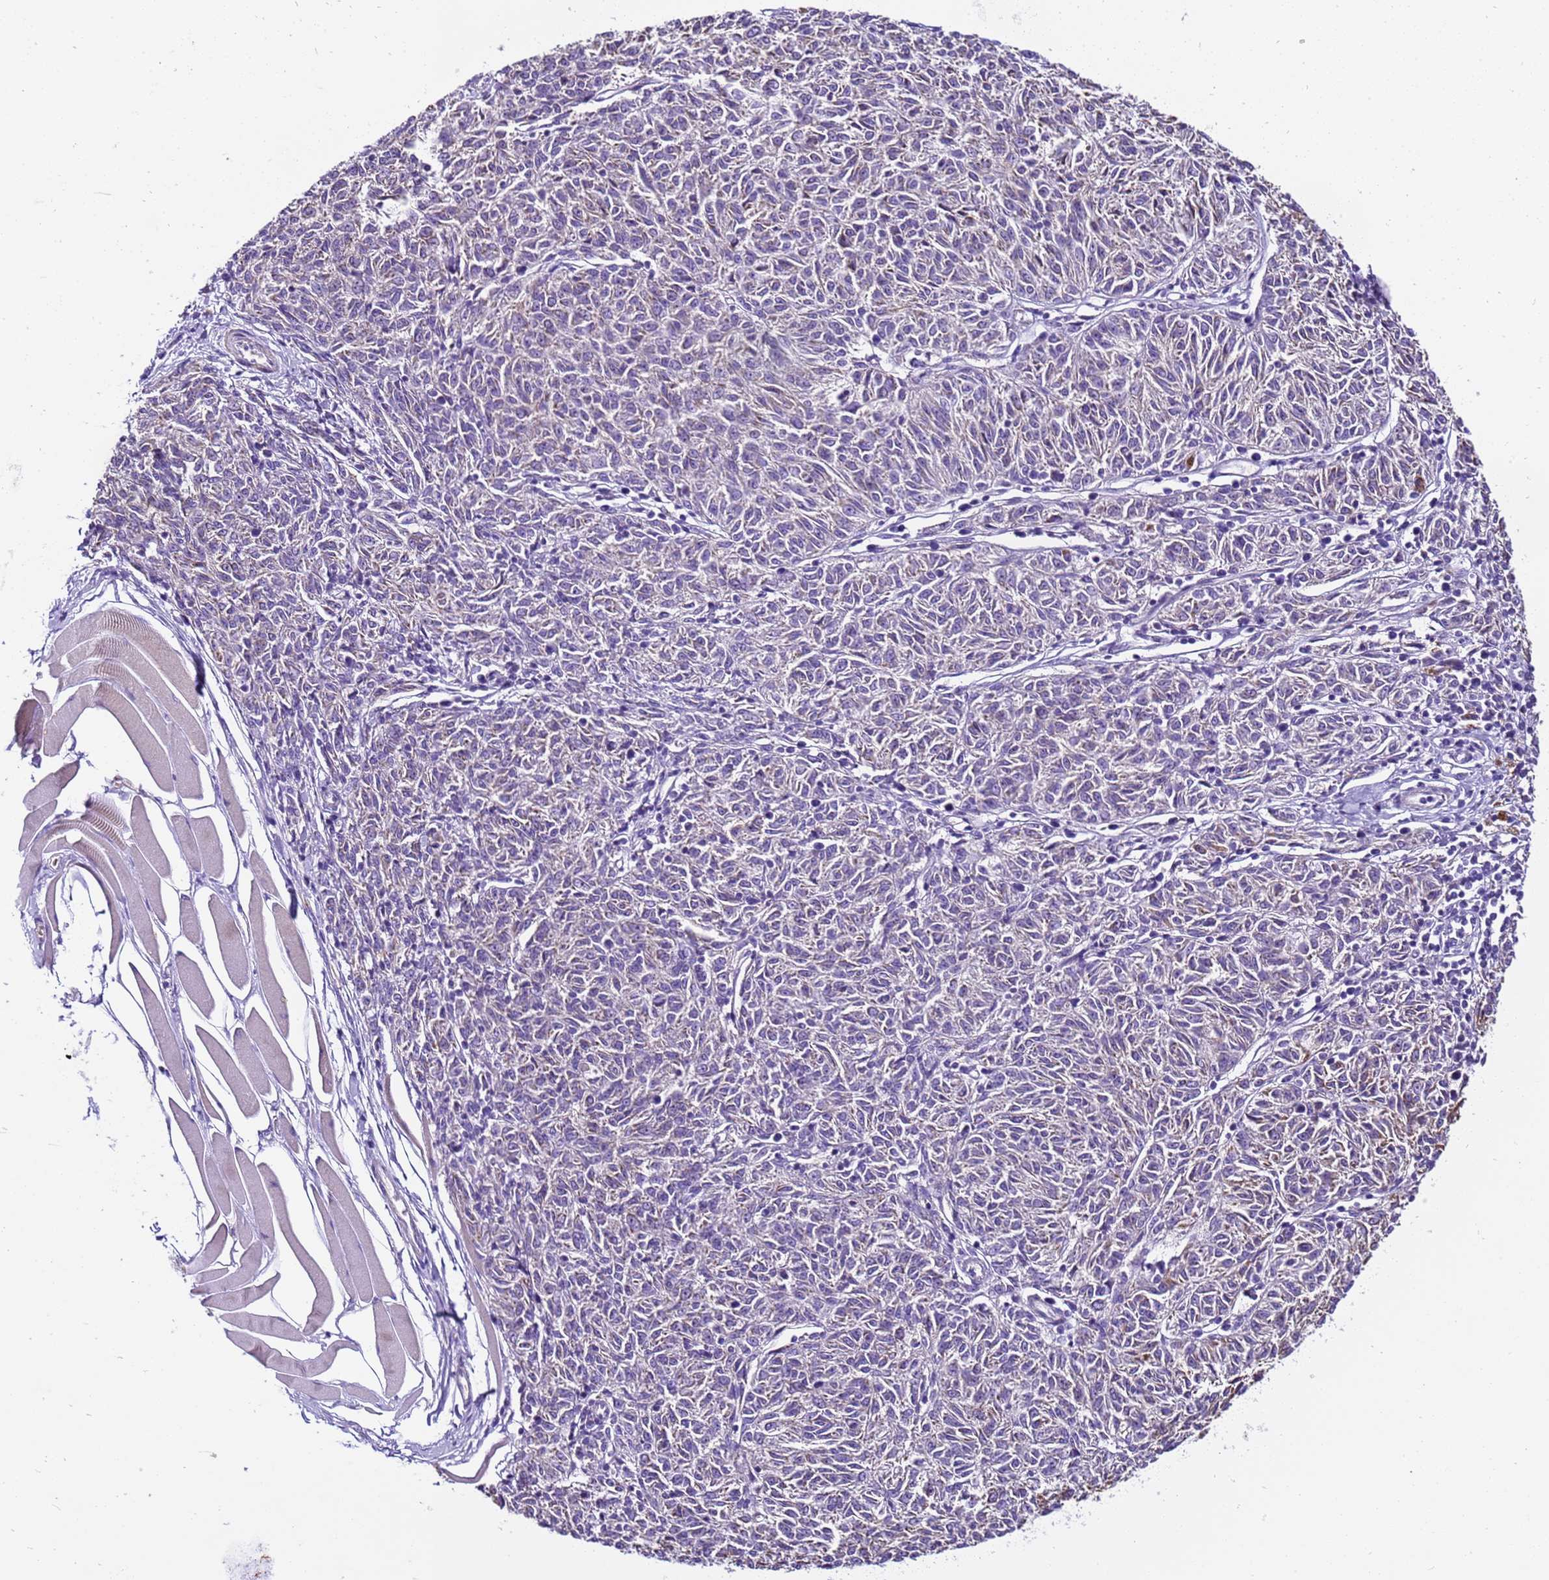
{"staining": {"intensity": "negative", "quantity": "none", "location": "none"}, "tissue": "melanoma", "cell_type": "Tumor cells", "image_type": "cancer", "snomed": [{"axis": "morphology", "description": "Malignant melanoma, NOS"}, {"axis": "topography", "description": "Skin"}], "caption": "Immunohistochemistry (IHC) photomicrograph of neoplastic tissue: malignant melanoma stained with DAB displays no significant protein positivity in tumor cells. Brightfield microscopy of IHC stained with DAB (3,3'-diaminobenzidine) (brown) and hematoxylin (blue), captured at high magnification.", "gene": "PIEZO2", "patient": {"sex": "female", "age": 72}}